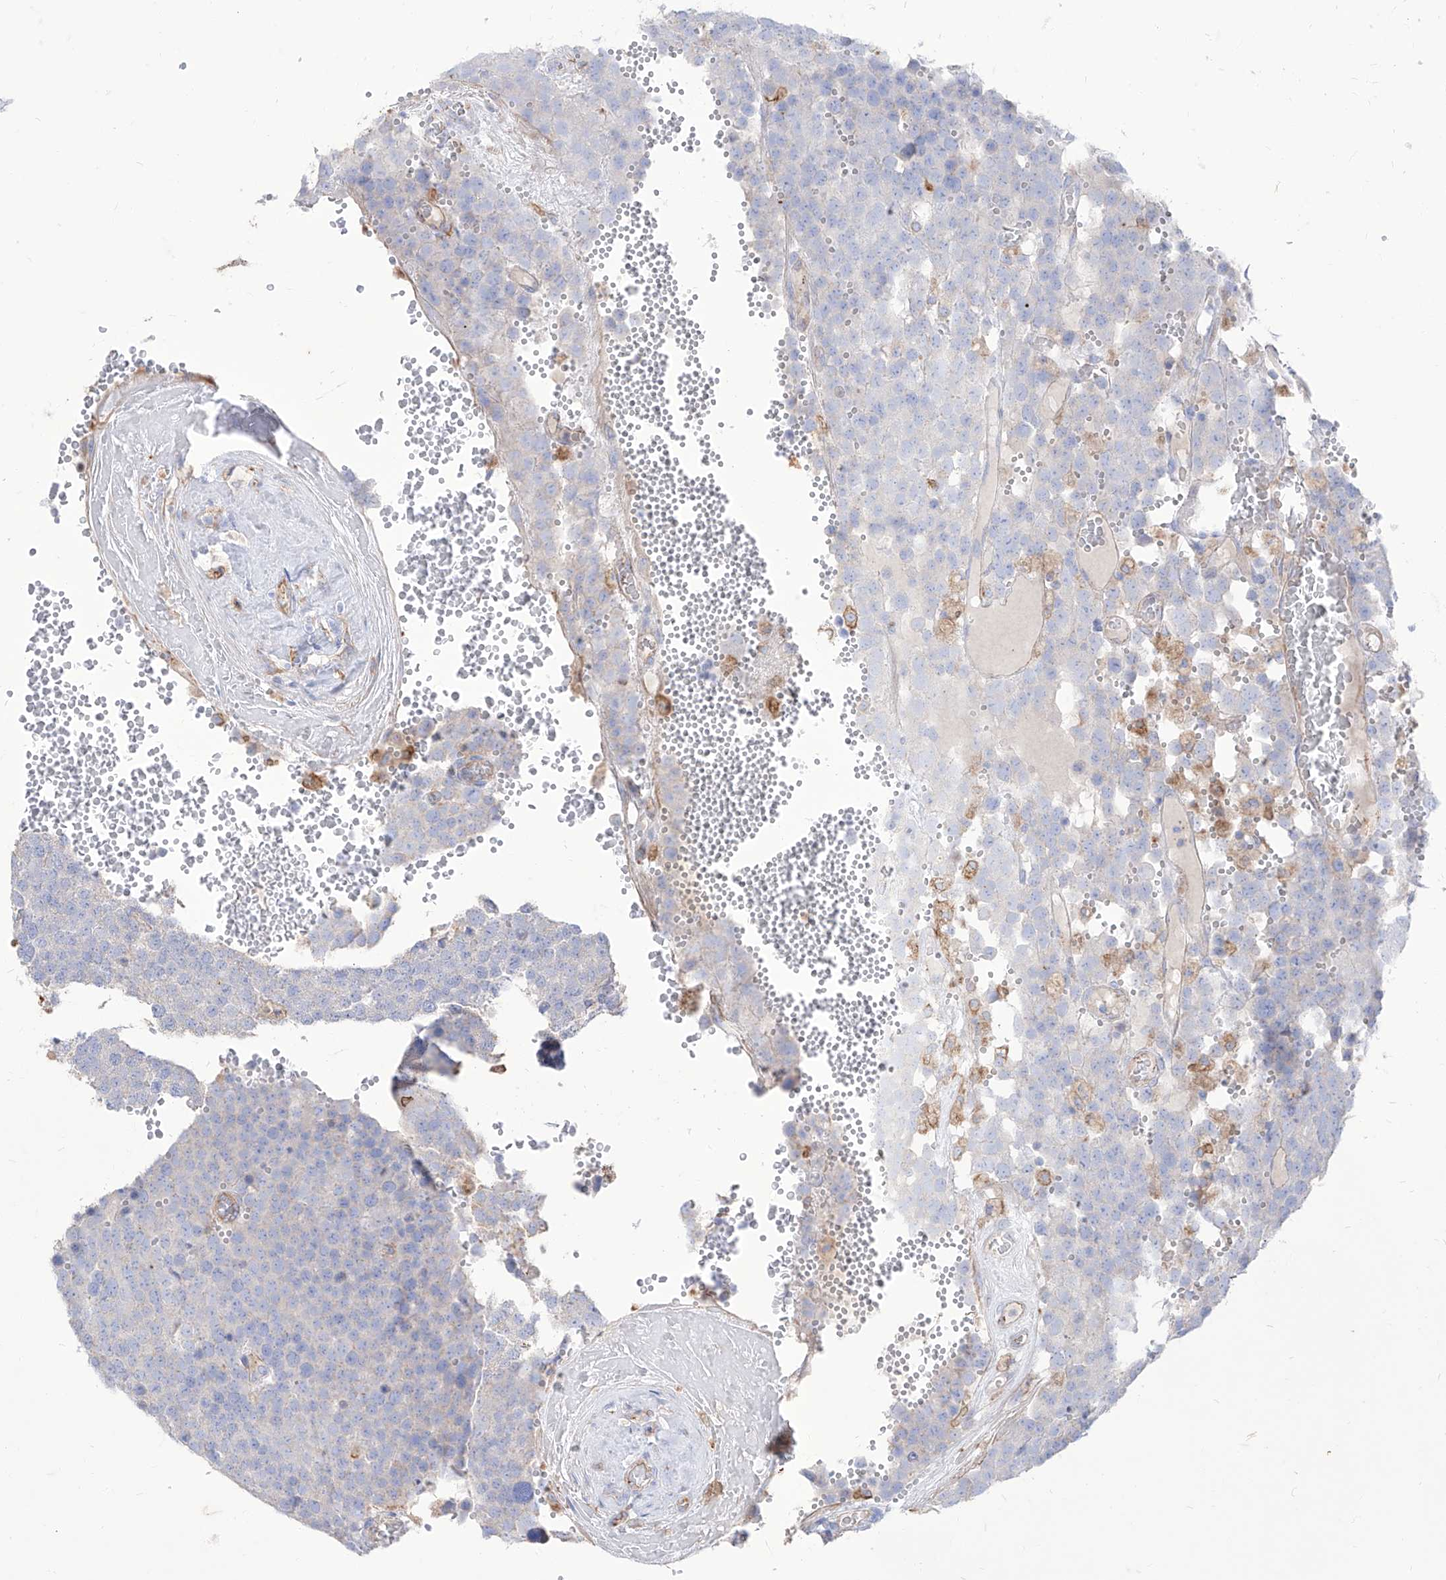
{"staining": {"intensity": "negative", "quantity": "none", "location": "none"}, "tissue": "testis cancer", "cell_type": "Tumor cells", "image_type": "cancer", "snomed": [{"axis": "morphology", "description": "Seminoma, NOS"}, {"axis": "topography", "description": "Testis"}], "caption": "The image displays no significant positivity in tumor cells of testis cancer.", "gene": "C1orf74", "patient": {"sex": "male", "age": 71}}